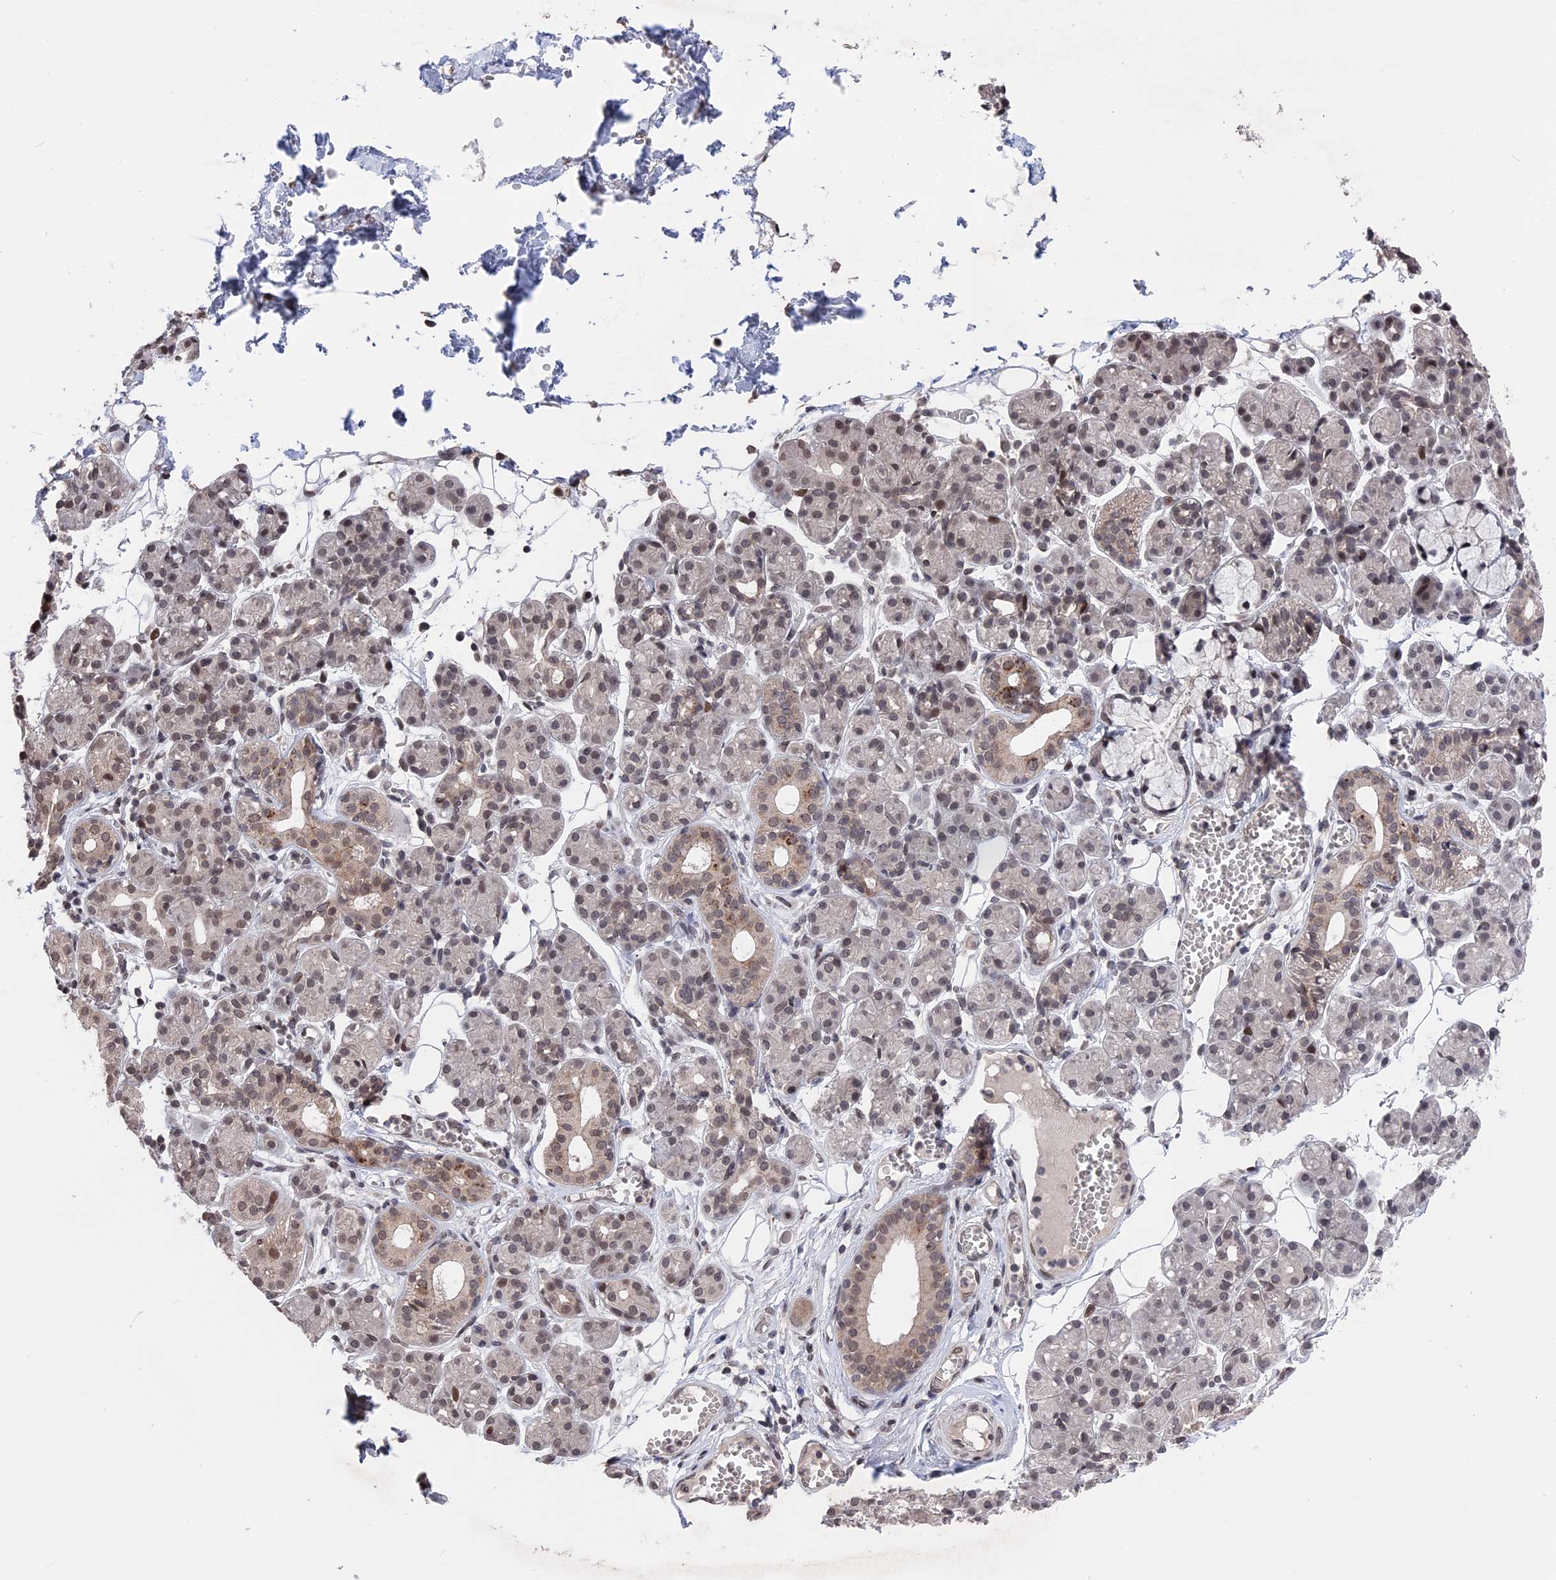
{"staining": {"intensity": "weak", "quantity": "25%-75%", "location": "cytoplasmic/membranous,nuclear"}, "tissue": "salivary gland", "cell_type": "Glandular cells", "image_type": "normal", "snomed": [{"axis": "morphology", "description": "Normal tissue, NOS"}, {"axis": "topography", "description": "Salivary gland"}], "caption": "About 25%-75% of glandular cells in unremarkable salivary gland show weak cytoplasmic/membranous,nuclear protein expression as visualized by brown immunohistochemical staining.", "gene": "NR2C2AP", "patient": {"sex": "male", "age": 63}}